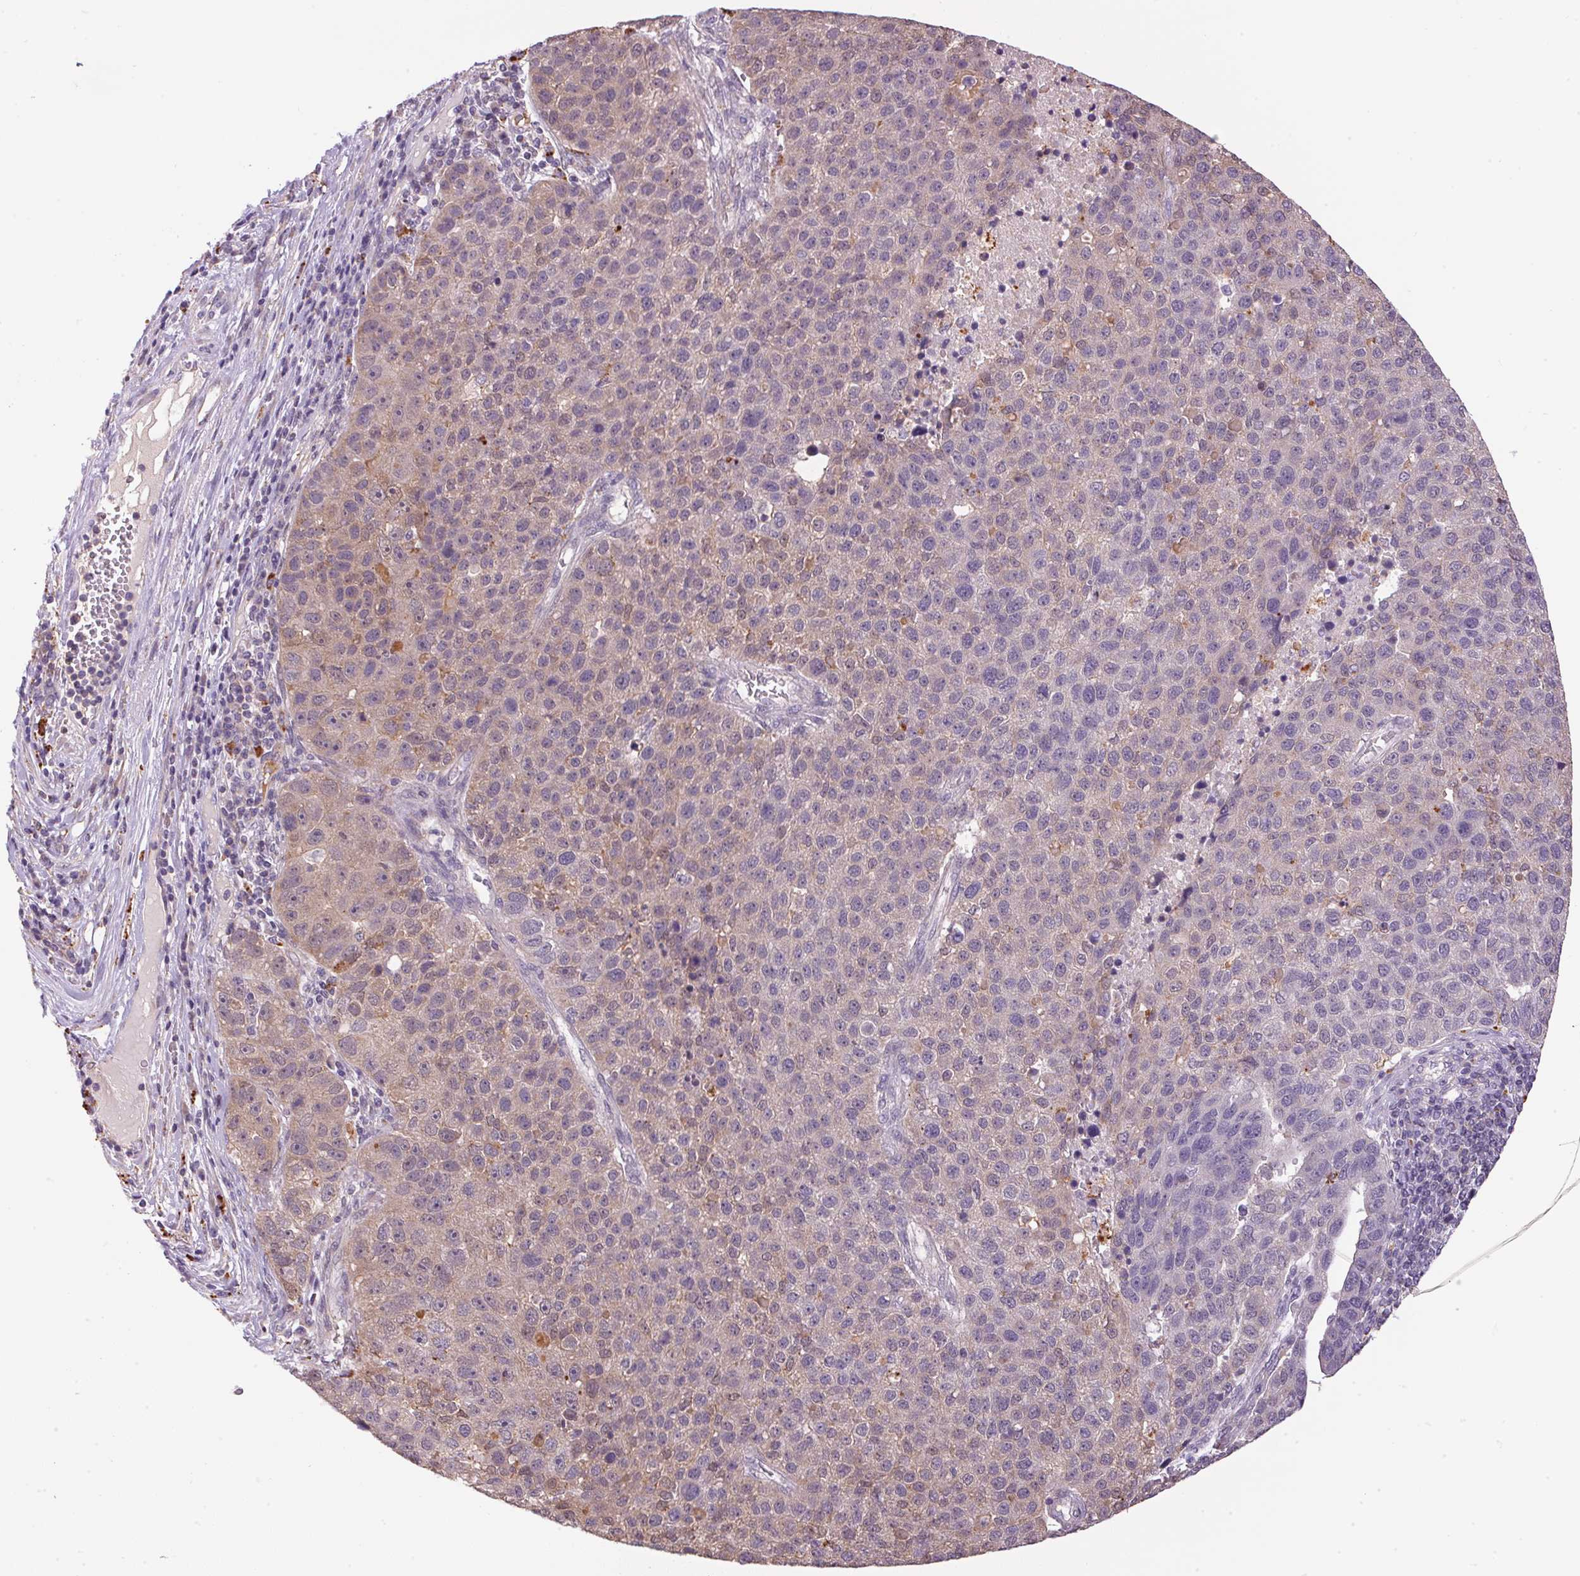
{"staining": {"intensity": "weak", "quantity": "<25%", "location": "cytoplasmic/membranous"}, "tissue": "pancreatic cancer", "cell_type": "Tumor cells", "image_type": "cancer", "snomed": [{"axis": "morphology", "description": "Adenocarcinoma, NOS"}, {"axis": "topography", "description": "Pancreas"}], "caption": "Pancreatic cancer (adenocarcinoma) was stained to show a protein in brown. There is no significant staining in tumor cells. (DAB immunohistochemistry (IHC) with hematoxylin counter stain).", "gene": "ADH5", "patient": {"sex": "female", "age": 61}}